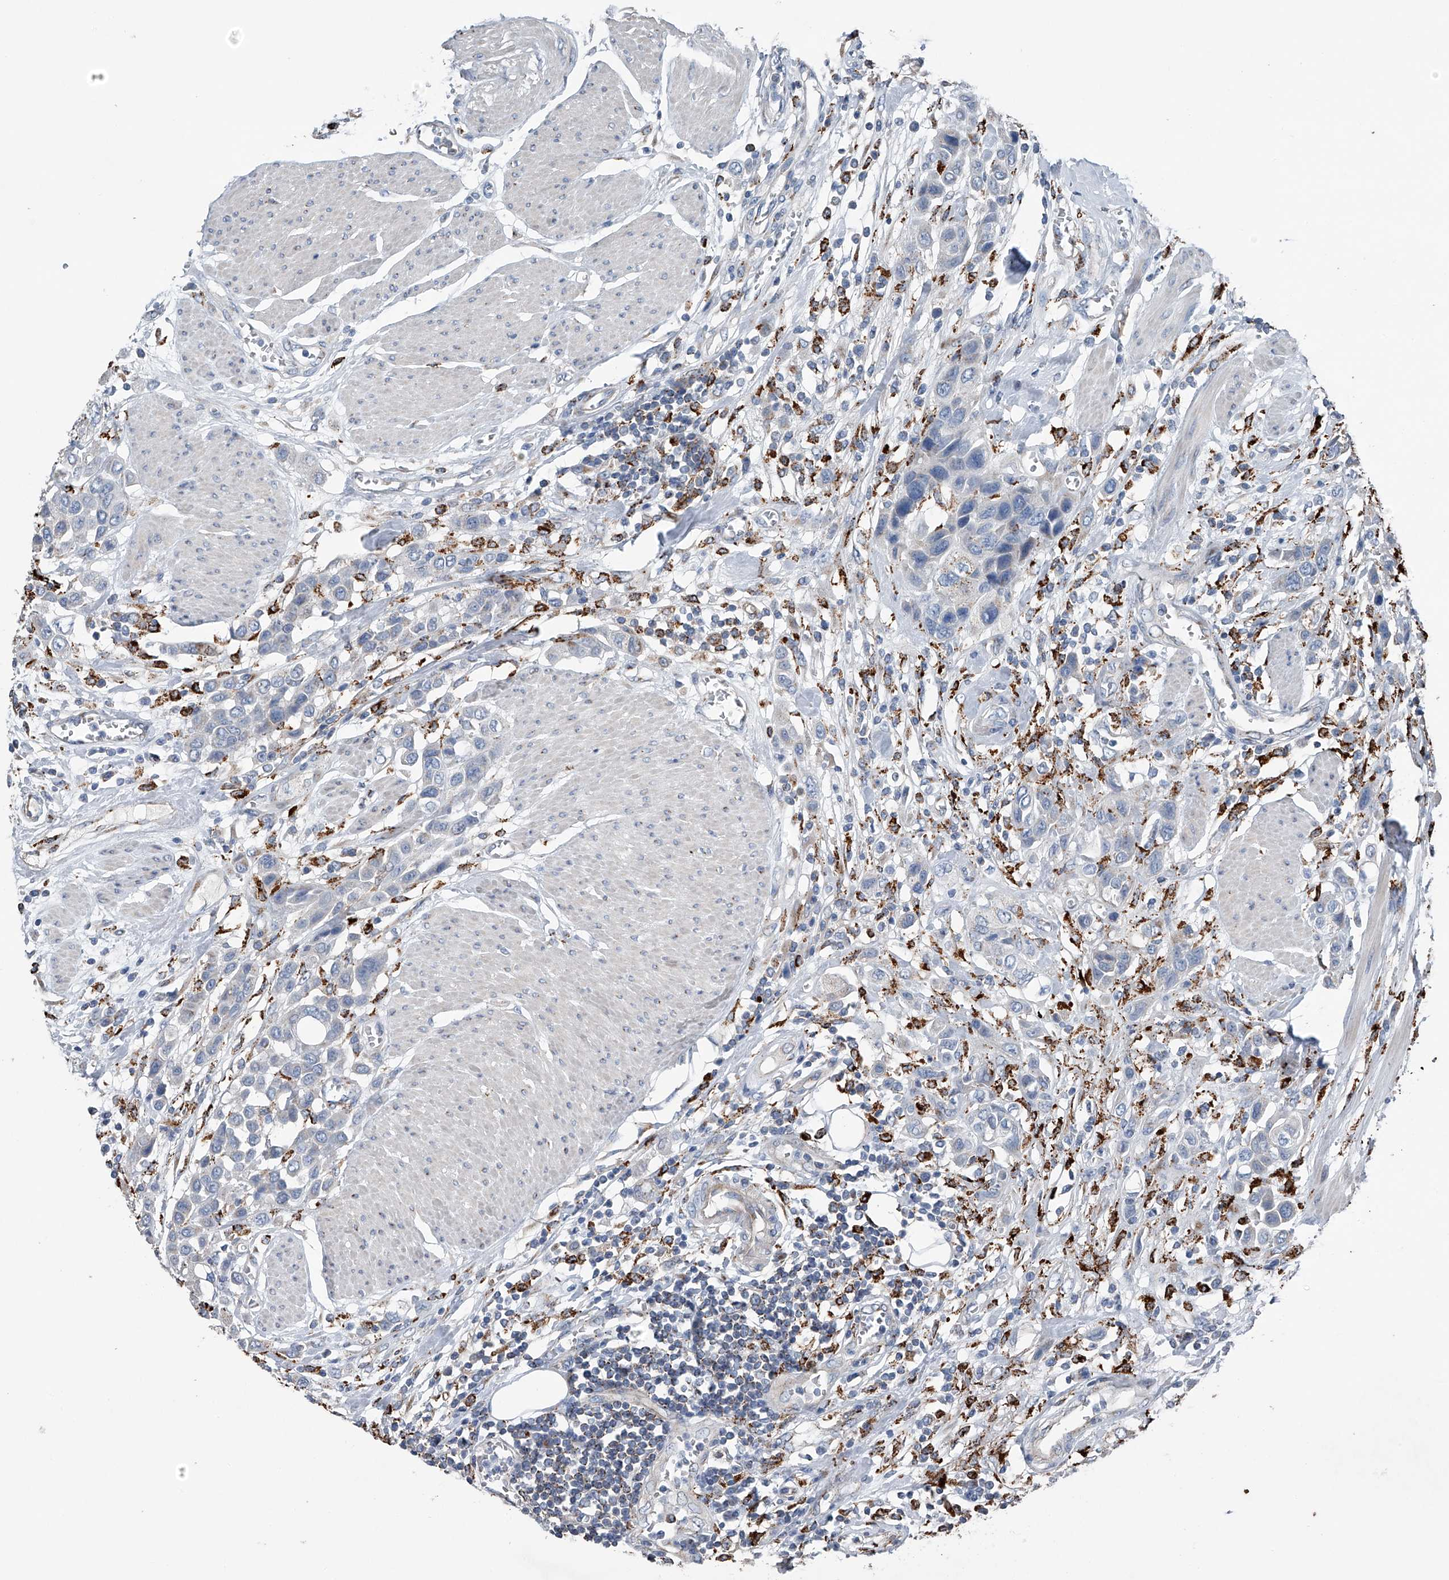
{"staining": {"intensity": "negative", "quantity": "none", "location": "none"}, "tissue": "urothelial cancer", "cell_type": "Tumor cells", "image_type": "cancer", "snomed": [{"axis": "morphology", "description": "Urothelial carcinoma, High grade"}, {"axis": "topography", "description": "Urinary bladder"}], "caption": "Immunohistochemistry (IHC) image of neoplastic tissue: human urothelial cancer stained with DAB (3,3'-diaminobenzidine) exhibits no significant protein expression in tumor cells. (Stains: DAB IHC with hematoxylin counter stain, Microscopy: brightfield microscopy at high magnification).", "gene": "ZNF772", "patient": {"sex": "male", "age": 50}}